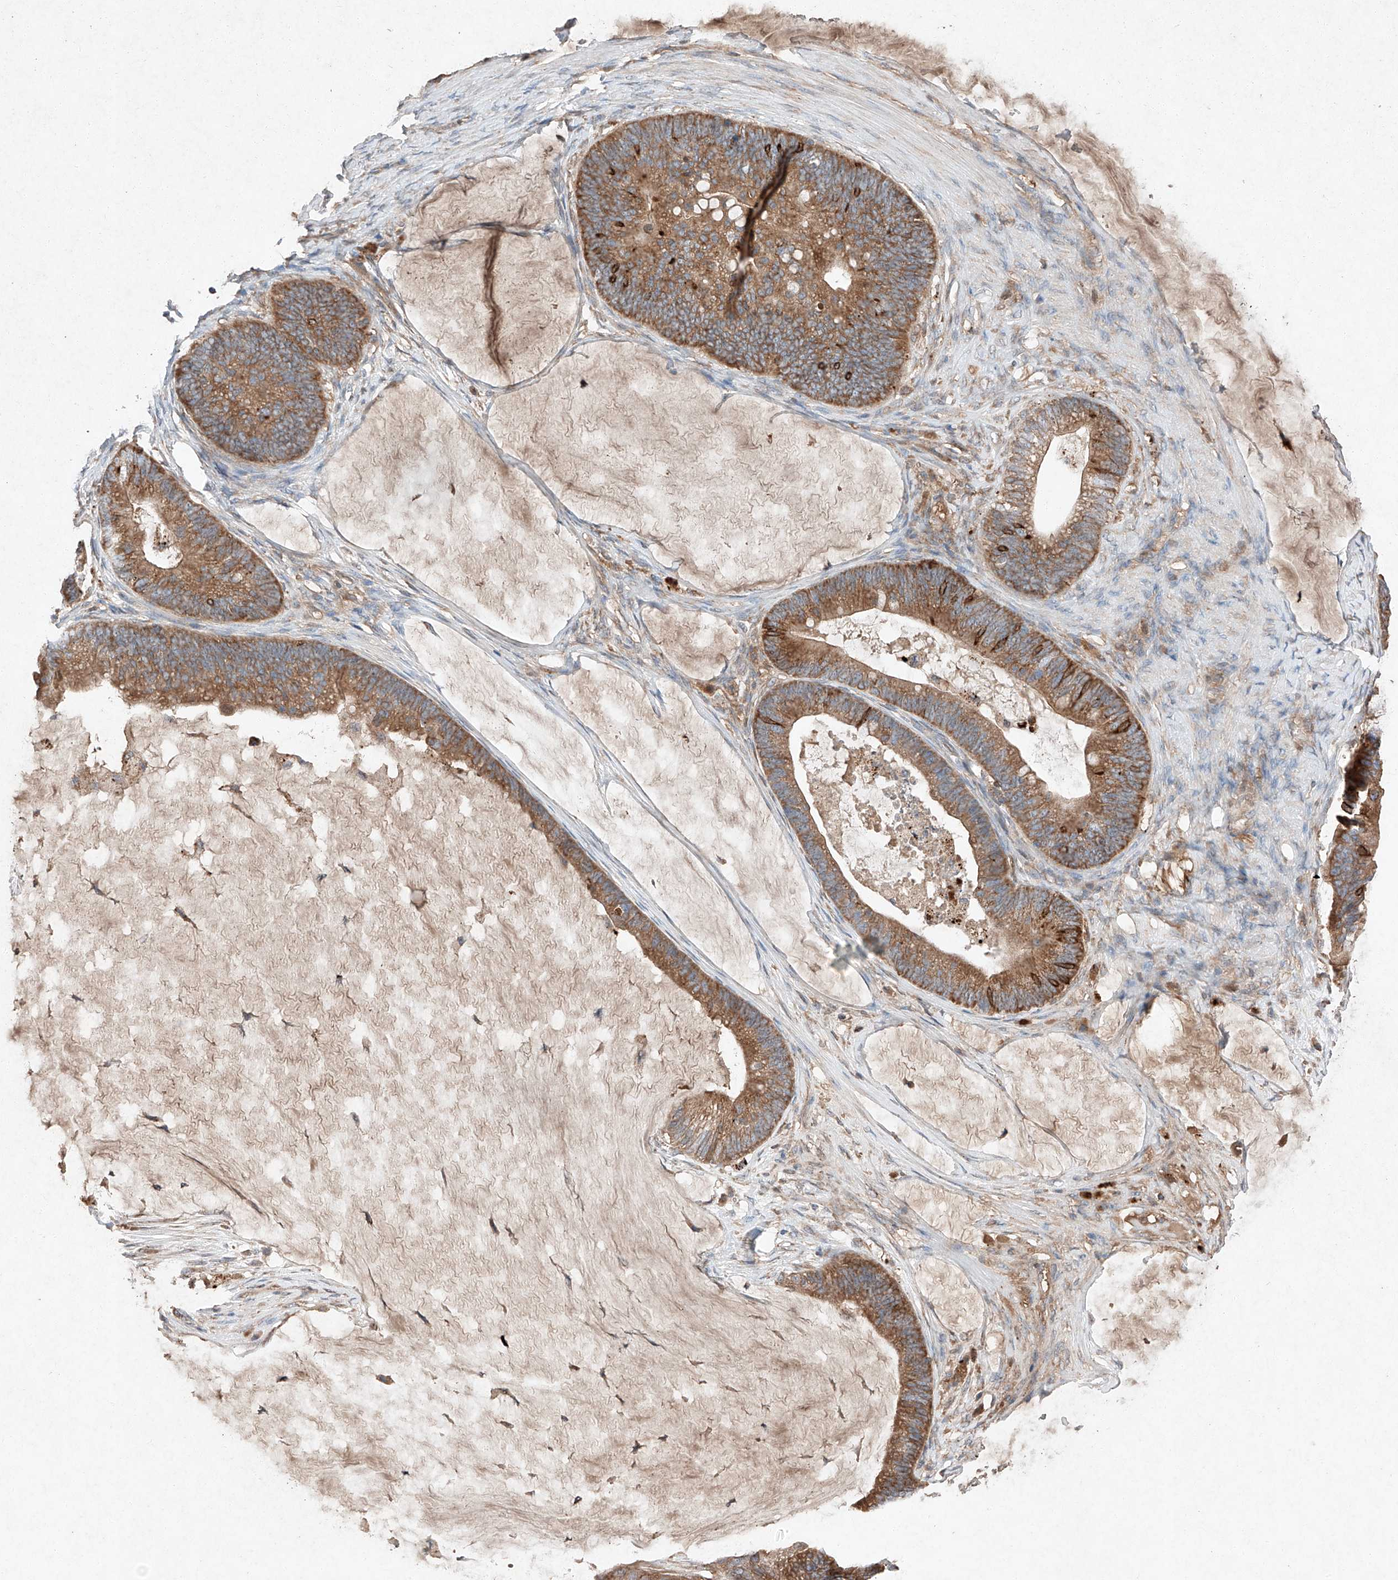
{"staining": {"intensity": "moderate", "quantity": ">75%", "location": "cytoplasmic/membranous"}, "tissue": "ovarian cancer", "cell_type": "Tumor cells", "image_type": "cancer", "snomed": [{"axis": "morphology", "description": "Cystadenocarcinoma, mucinous, NOS"}, {"axis": "topography", "description": "Ovary"}], "caption": "Approximately >75% of tumor cells in ovarian cancer (mucinous cystadenocarcinoma) reveal moderate cytoplasmic/membranous protein staining as visualized by brown immunohistochemical staining.", "gene": "RUSC1", "patient": {"sex": "female", "age": 61}}